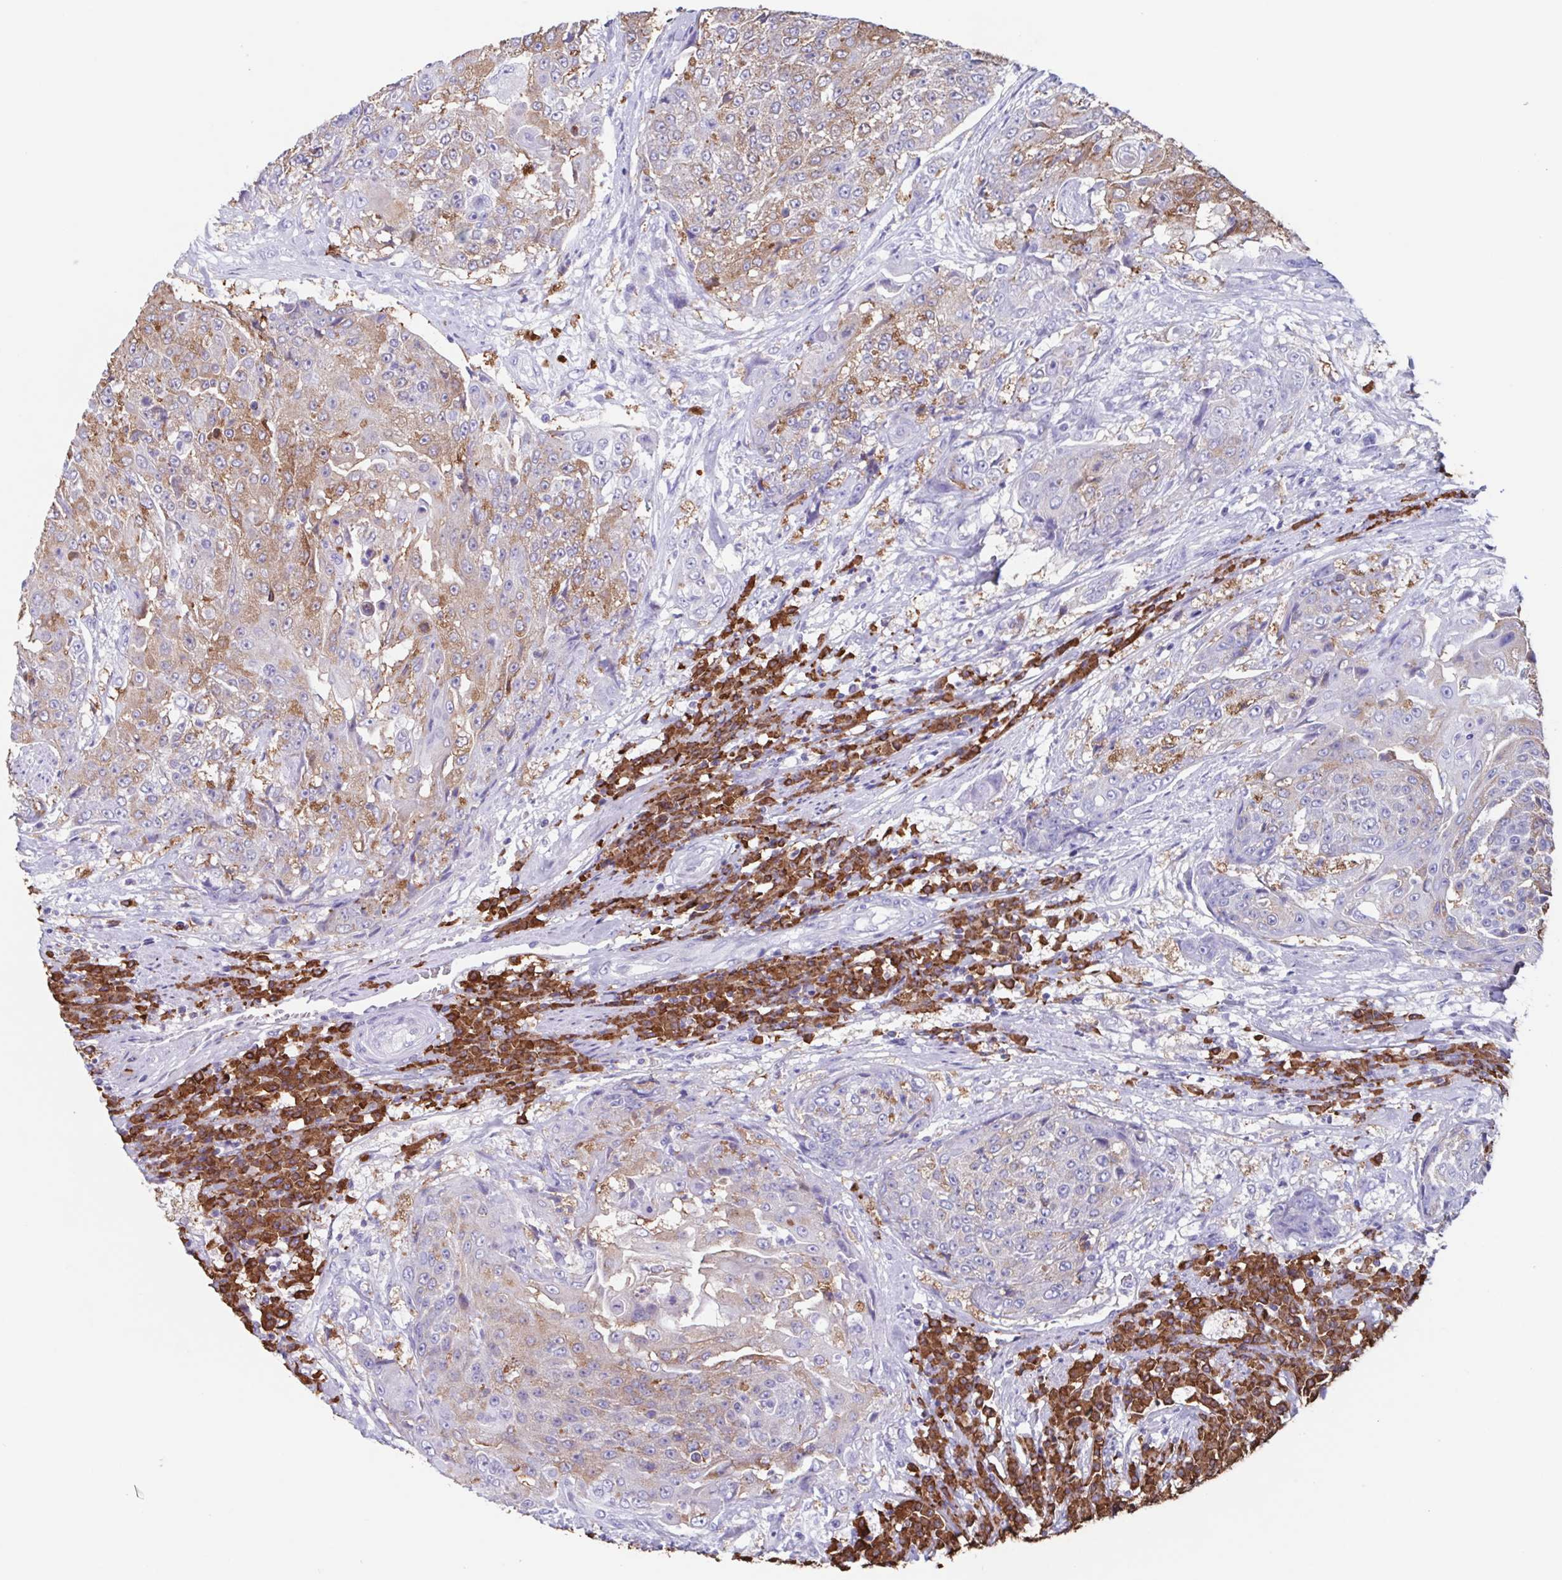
{"staining": {"intensity": "weak", "quantity": "25%-75%", "location": "cytoplasmic/membranous"}, "tissue": "urothelial cancer", "cell_type": "Tumor cells", "image_type": "cancer", "snomed": [{"axis": "morphology", "description": "Urothelial carcinoma, High grade"}, {"axis": "topography", "description": "Urinary bladder"}], "caption": "Immunohistochemistry image of neoplastic tissue: urothelial carcinoma (high-grade) stained using immunohistochemistry (IHC) shows low levels of weak protein expression localized specifically in the cytoplasmic/membranous of tumor cells, appearing as a cytoplasmic/membranous brown color.", "gene": "TPD52", "patient": {"sex": "female", "age": 63}}